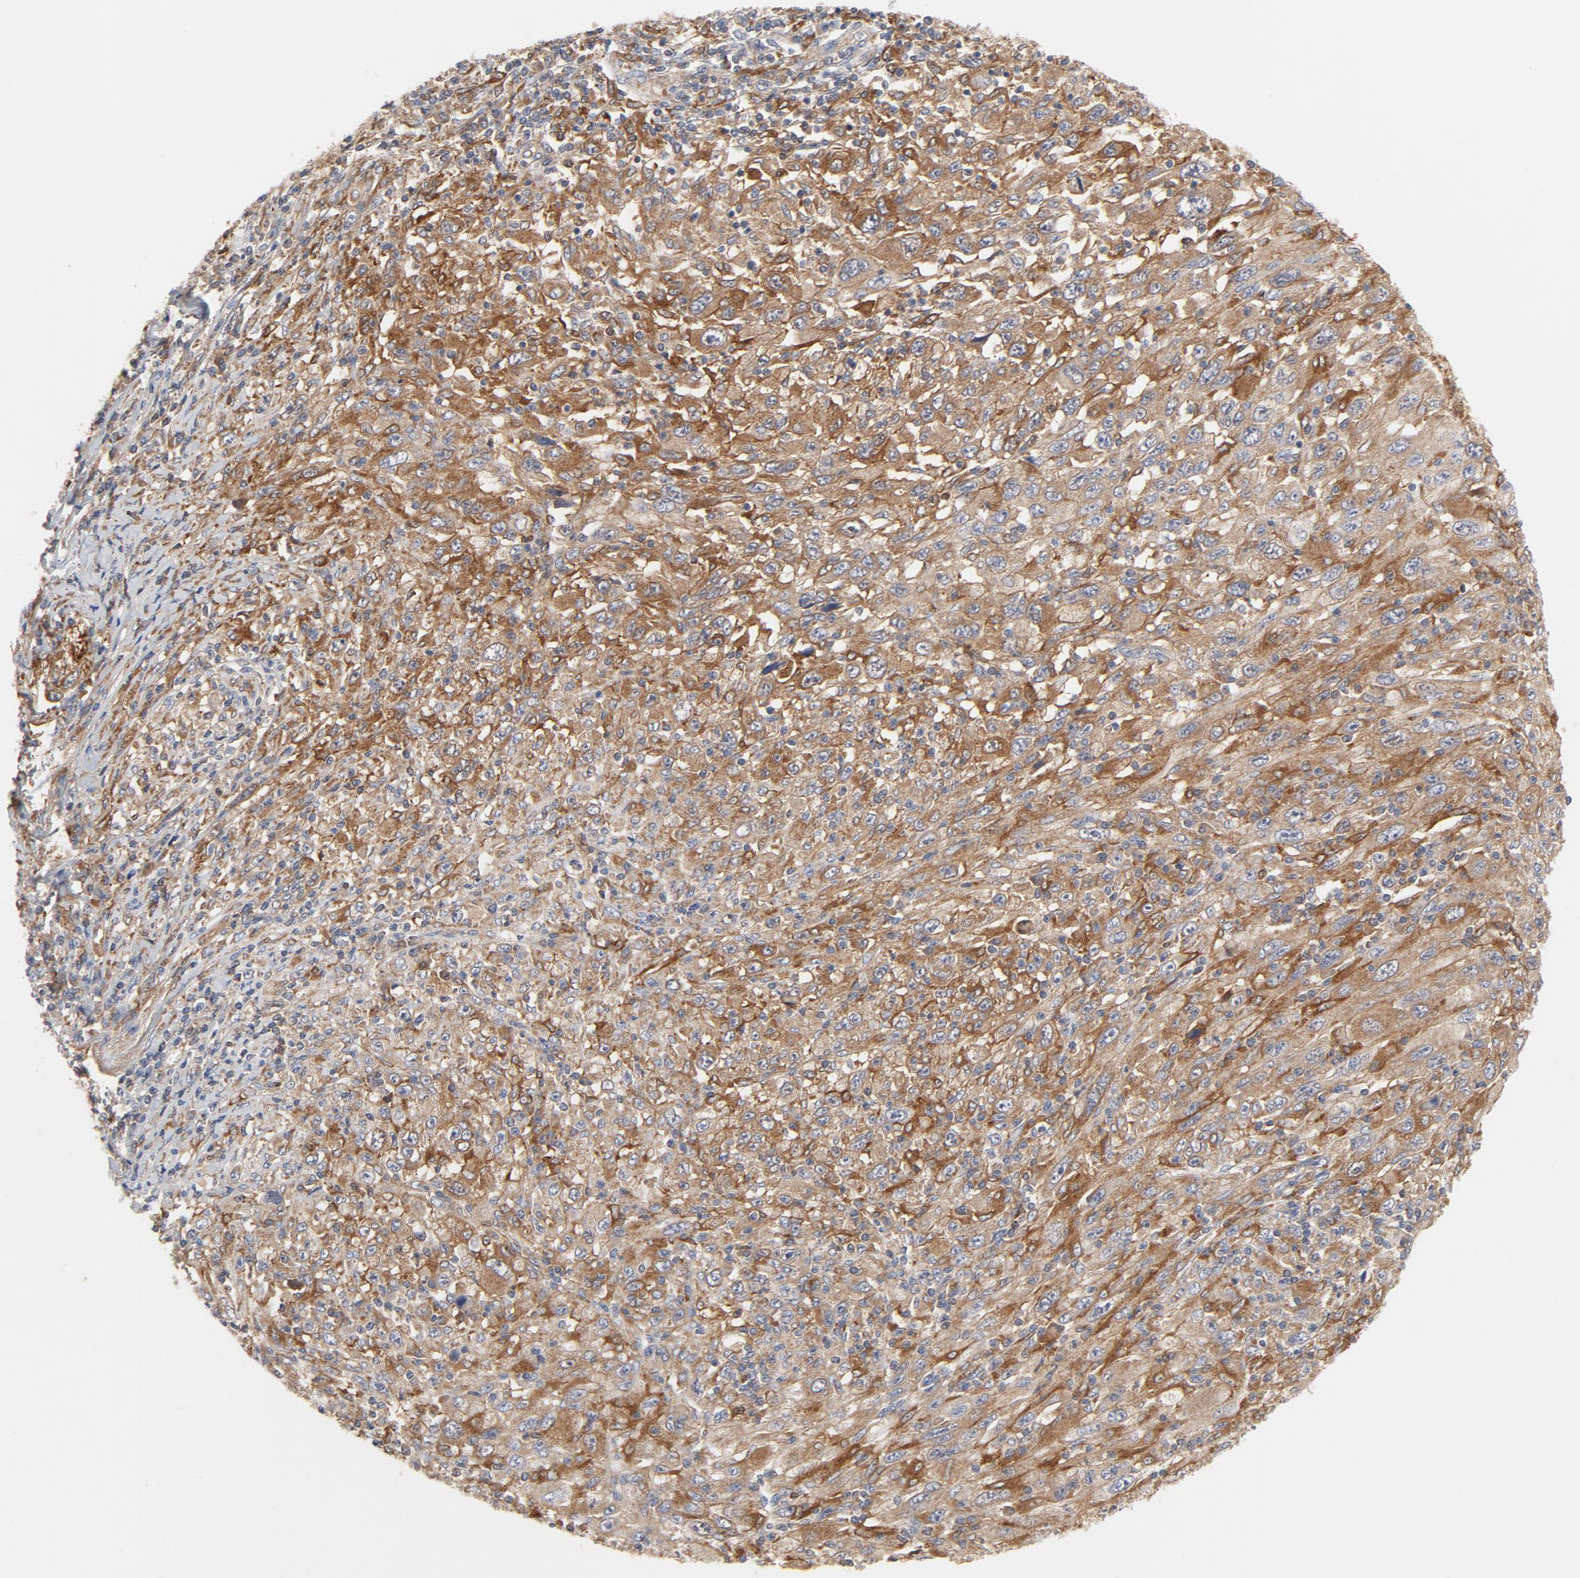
{"staining": {"intensity": "moderate", "quantity": ">75%", "location": "cytoplasmic/membranous"}, "tissue": "melanoma", "cell_type": "Tumor cells", "image_type": "cancer", "snomed": [{"axis": "morphology", "description": "Malignant melanoma, Metastatic site"}, {"axis": "topography", "description": "Skin"}], "caption": "Human malignant melanoma (metastatic site) stained for a protein (brown) reveals moderate cytoplasmic/membranous positive positivity in approximately >75% of tumor cells.", "gene": "RAPGEF4", "patient": {"sex": "female", "age": 56}}